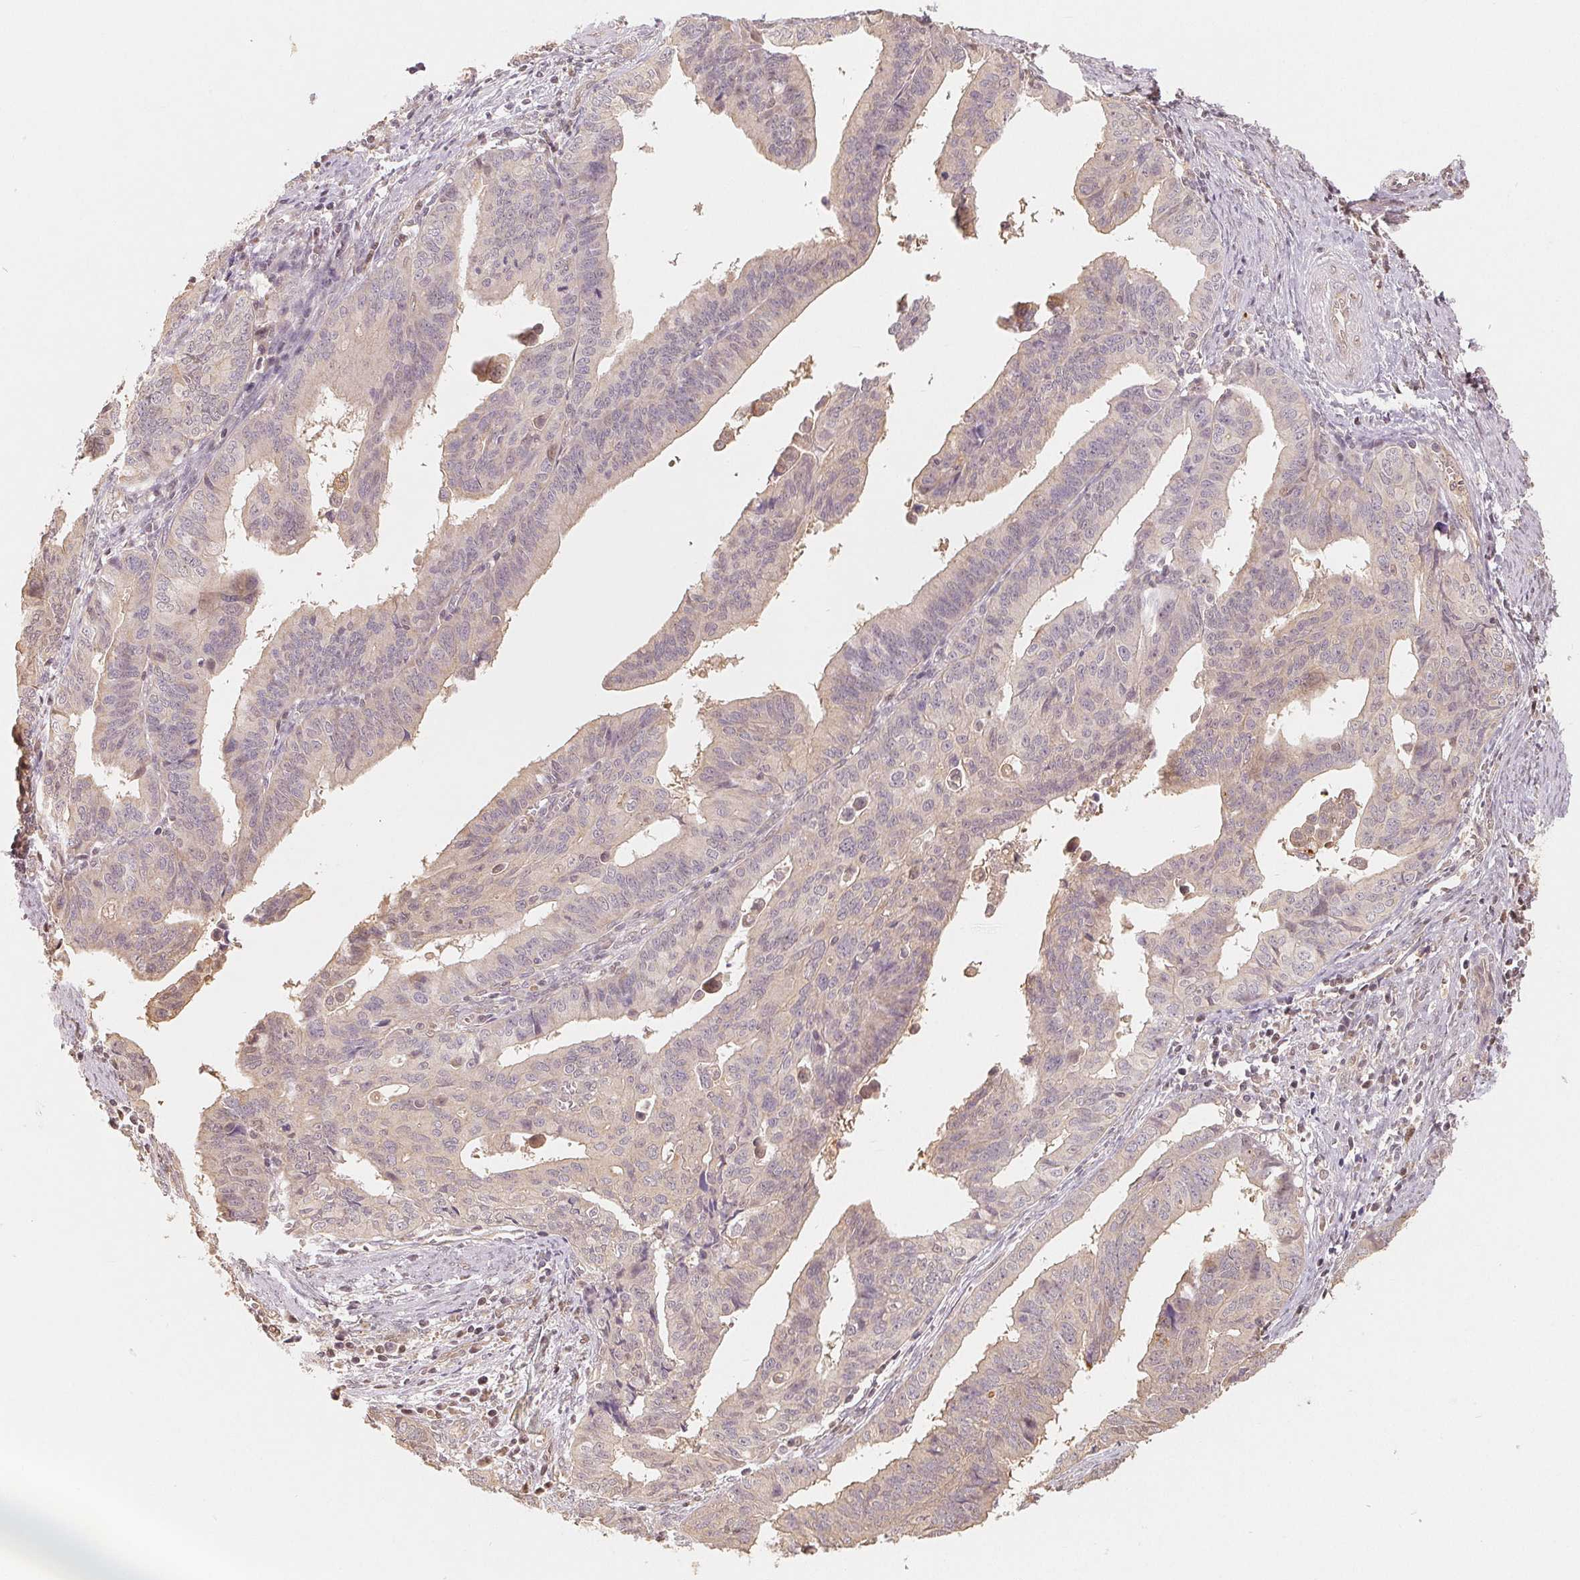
{"staining": {"intensity": "weak", "quantity": "<25%", "location": "nuclear"}, "tissue": "endometrial cancer", "cell_type": "Tumor cells", "image_type": "cancer", "snomed": [{"axis": "morphology", "description": "Adenocarcinoma, NOS"}, {"axis": "topography", "description": "Endometrium"}], "caption": "Immunohistochemistry micrograph of adenocarcinoma (endometrial) stained for a protein (brown), which reveals no staining in tumor cells.", "gene": "GUSB", "patient": {"sex": "female", "age": 65}}